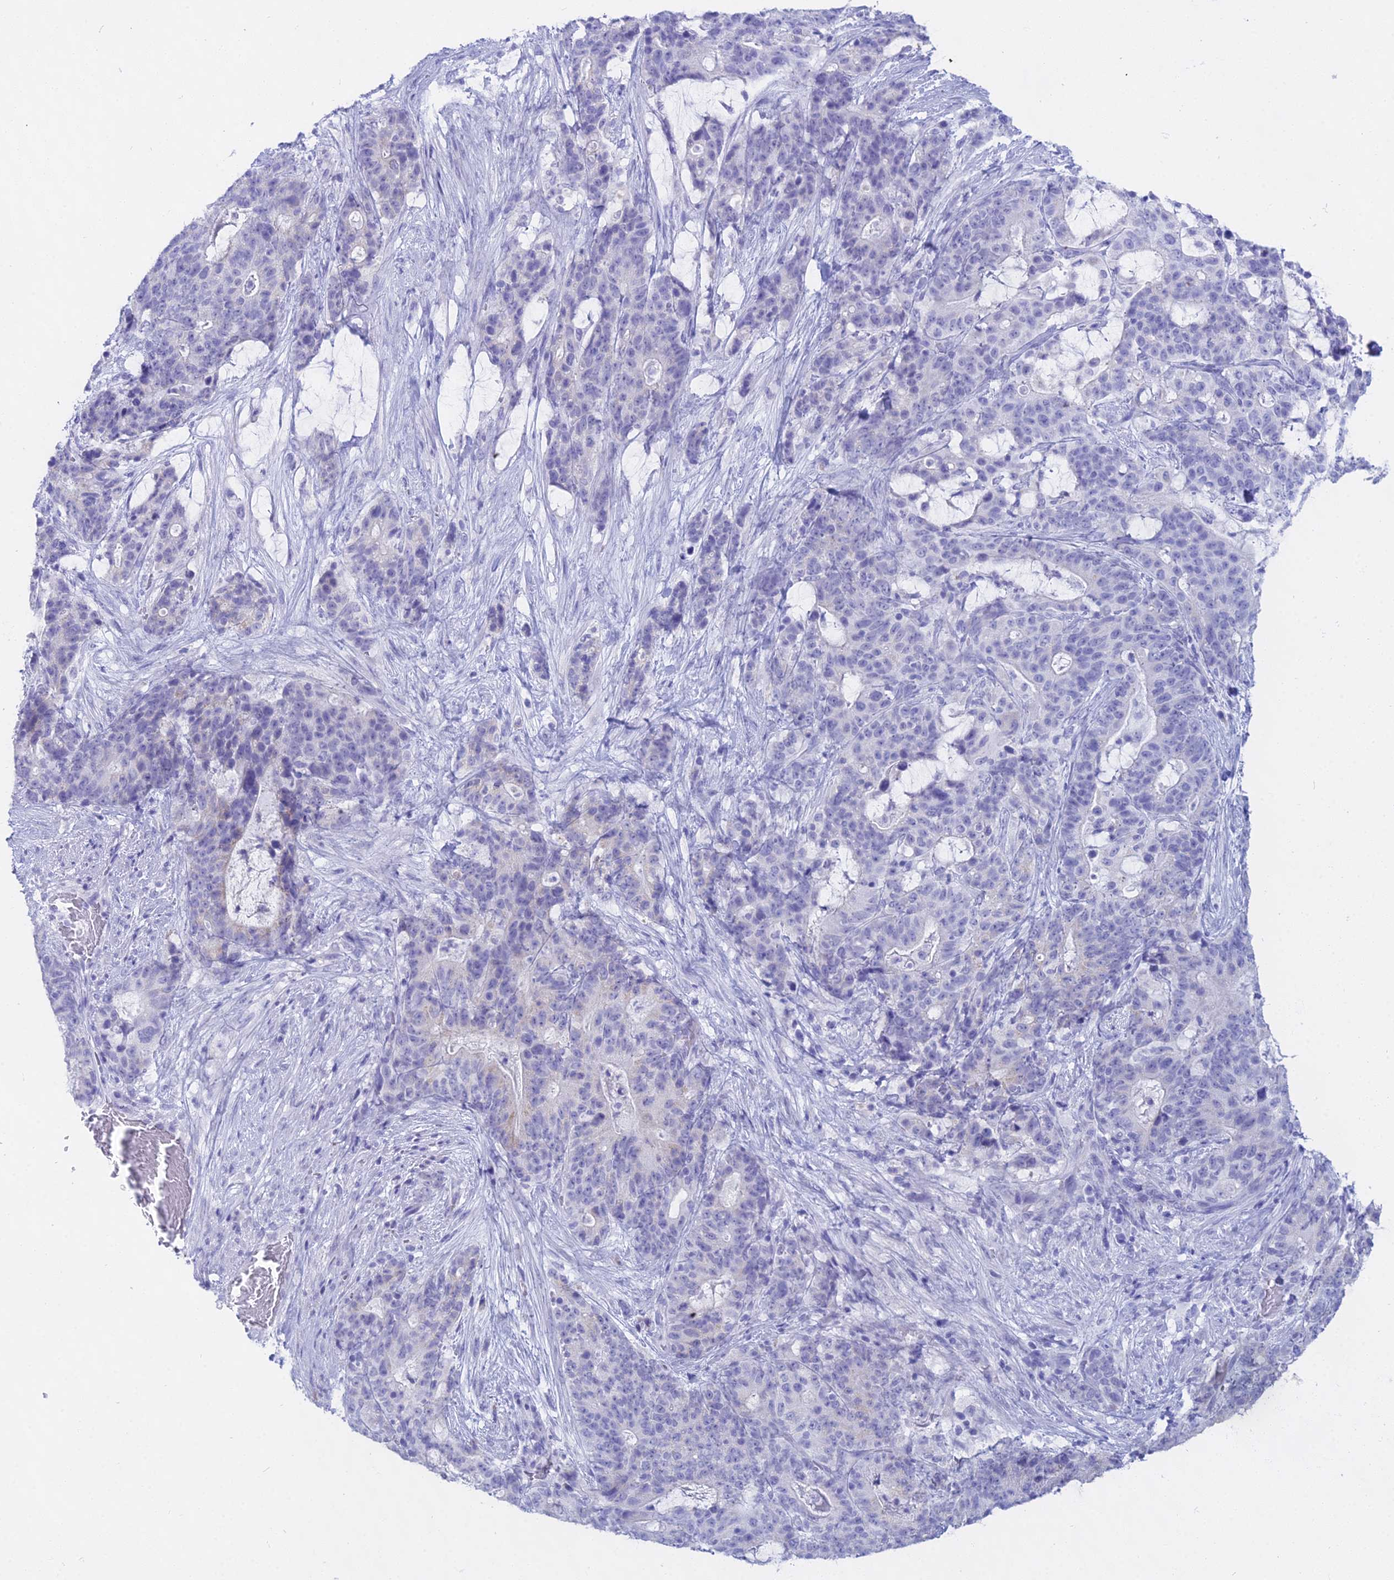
{"staining": {"intensity": "negative", "quantity": "none", "location": "none"}, "tissue": "stomach cancer", "cell_type": "Tumor cells", "image_type": "cancer", "snomed": [{"axis": "morphology", "description": "Normal tissue, NOS"}, {"axis": "morphology", "description": "Adenocarcinoma, NOS"}, {"axis": "topography", "description": "Stomach"}], "caption": "A photomicrograph of adenocarcinoma (stomach) stained for a protein reveals no brown staining in tumor cells.", "gene": "CGB2", "patient": {"sex": "female", "age": 64}}